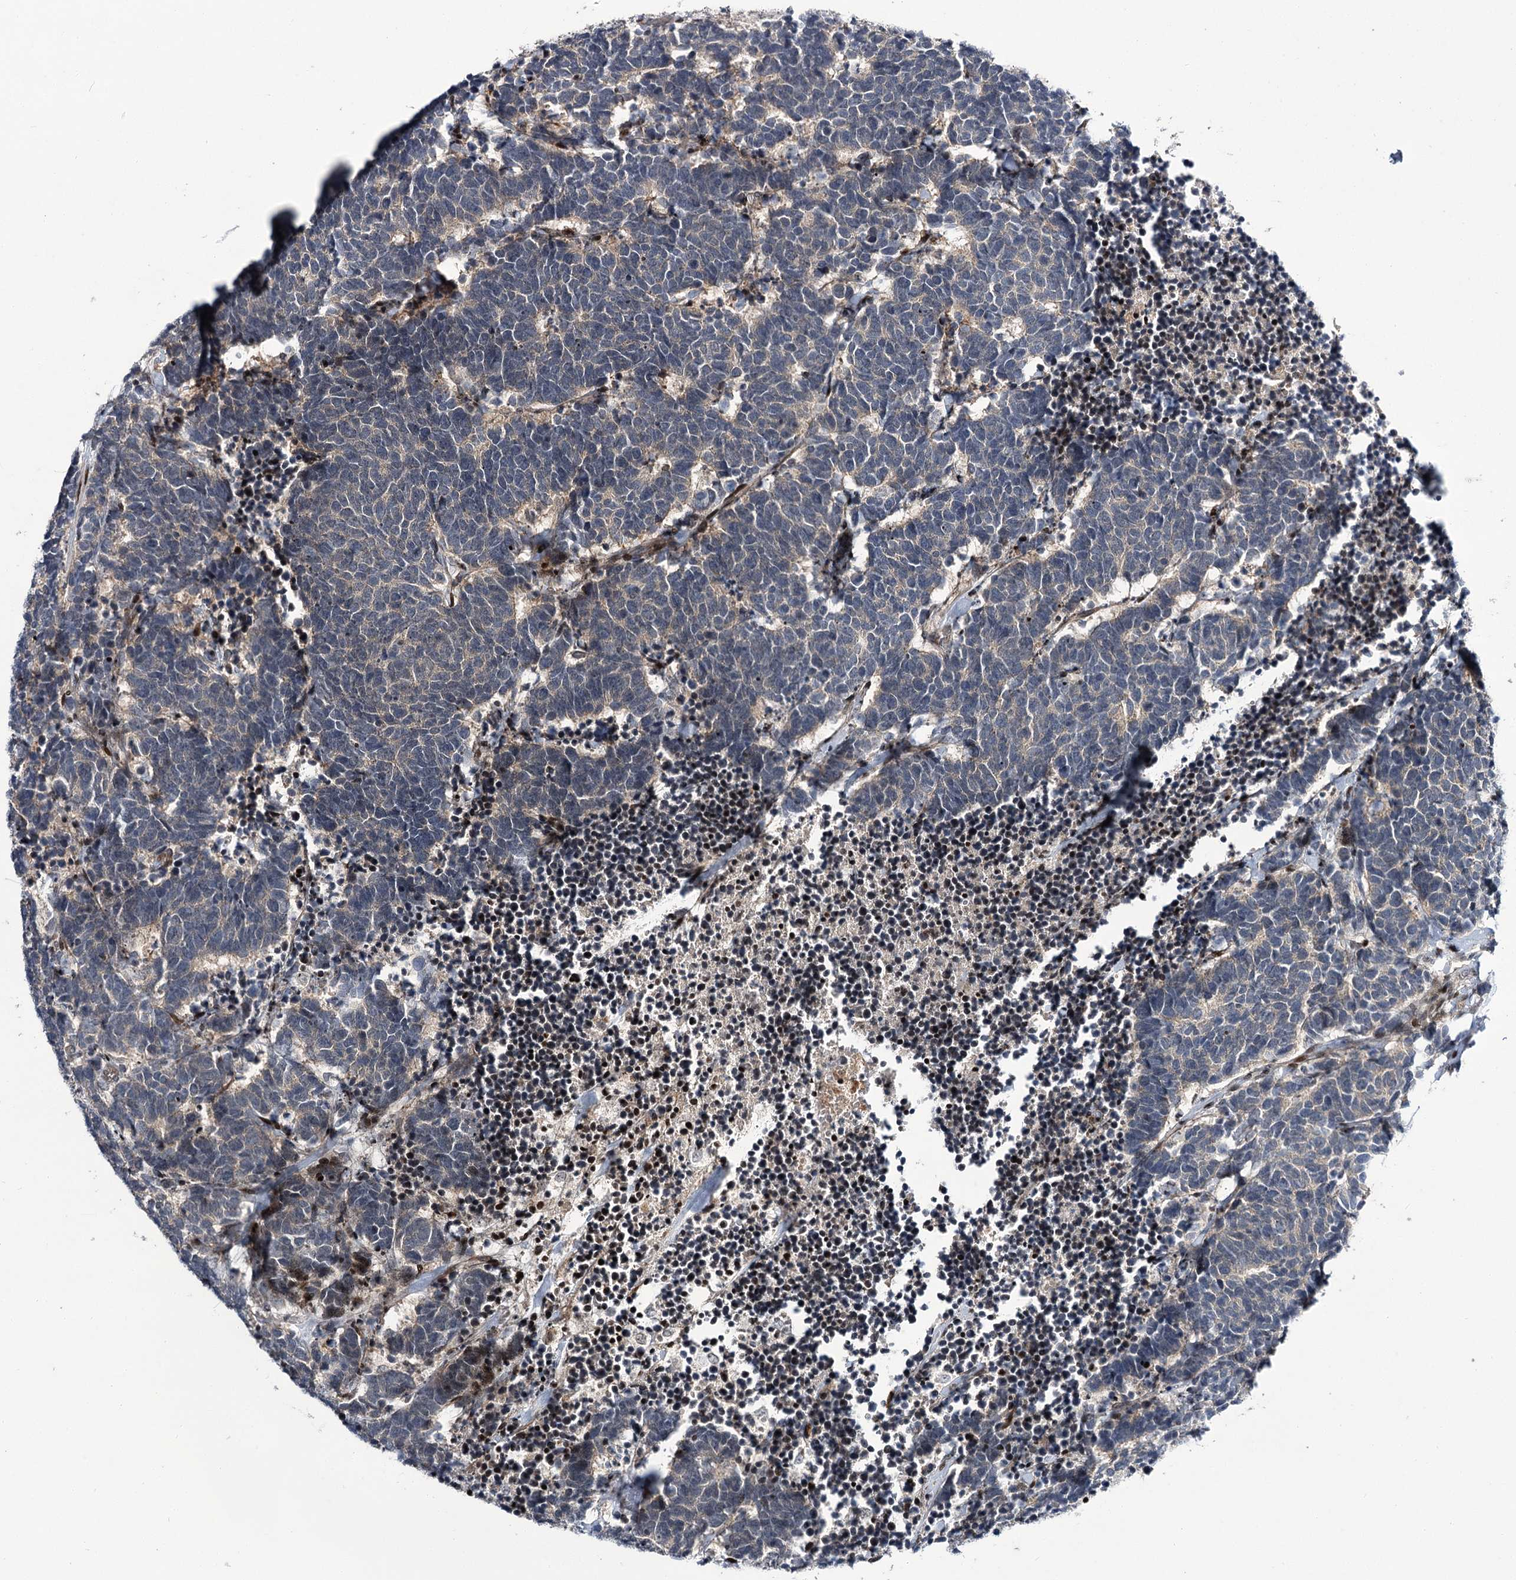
{"staining": {"intensity": "negative", "quantity": "none", "location": "none"}, "tissue": "carcinoid", "cell_type": "Tumor cells", "image_type": "cancer", "snomed": [{"axis": "morphology", "description": "Carcinoma, NOS"}, {"axis": "morphology", "description": "Carcinoid, malignant, NOS"}, {"axis": "topography", "description": "Urinary bladder"}], "caption": "A high-resolution photomicrograph shows IHC staining of carcinoid, which exhibits no significant positivity in tumor cells.", "gene": "ITFG2", "patient": {"sex": "male", "age": 57}}